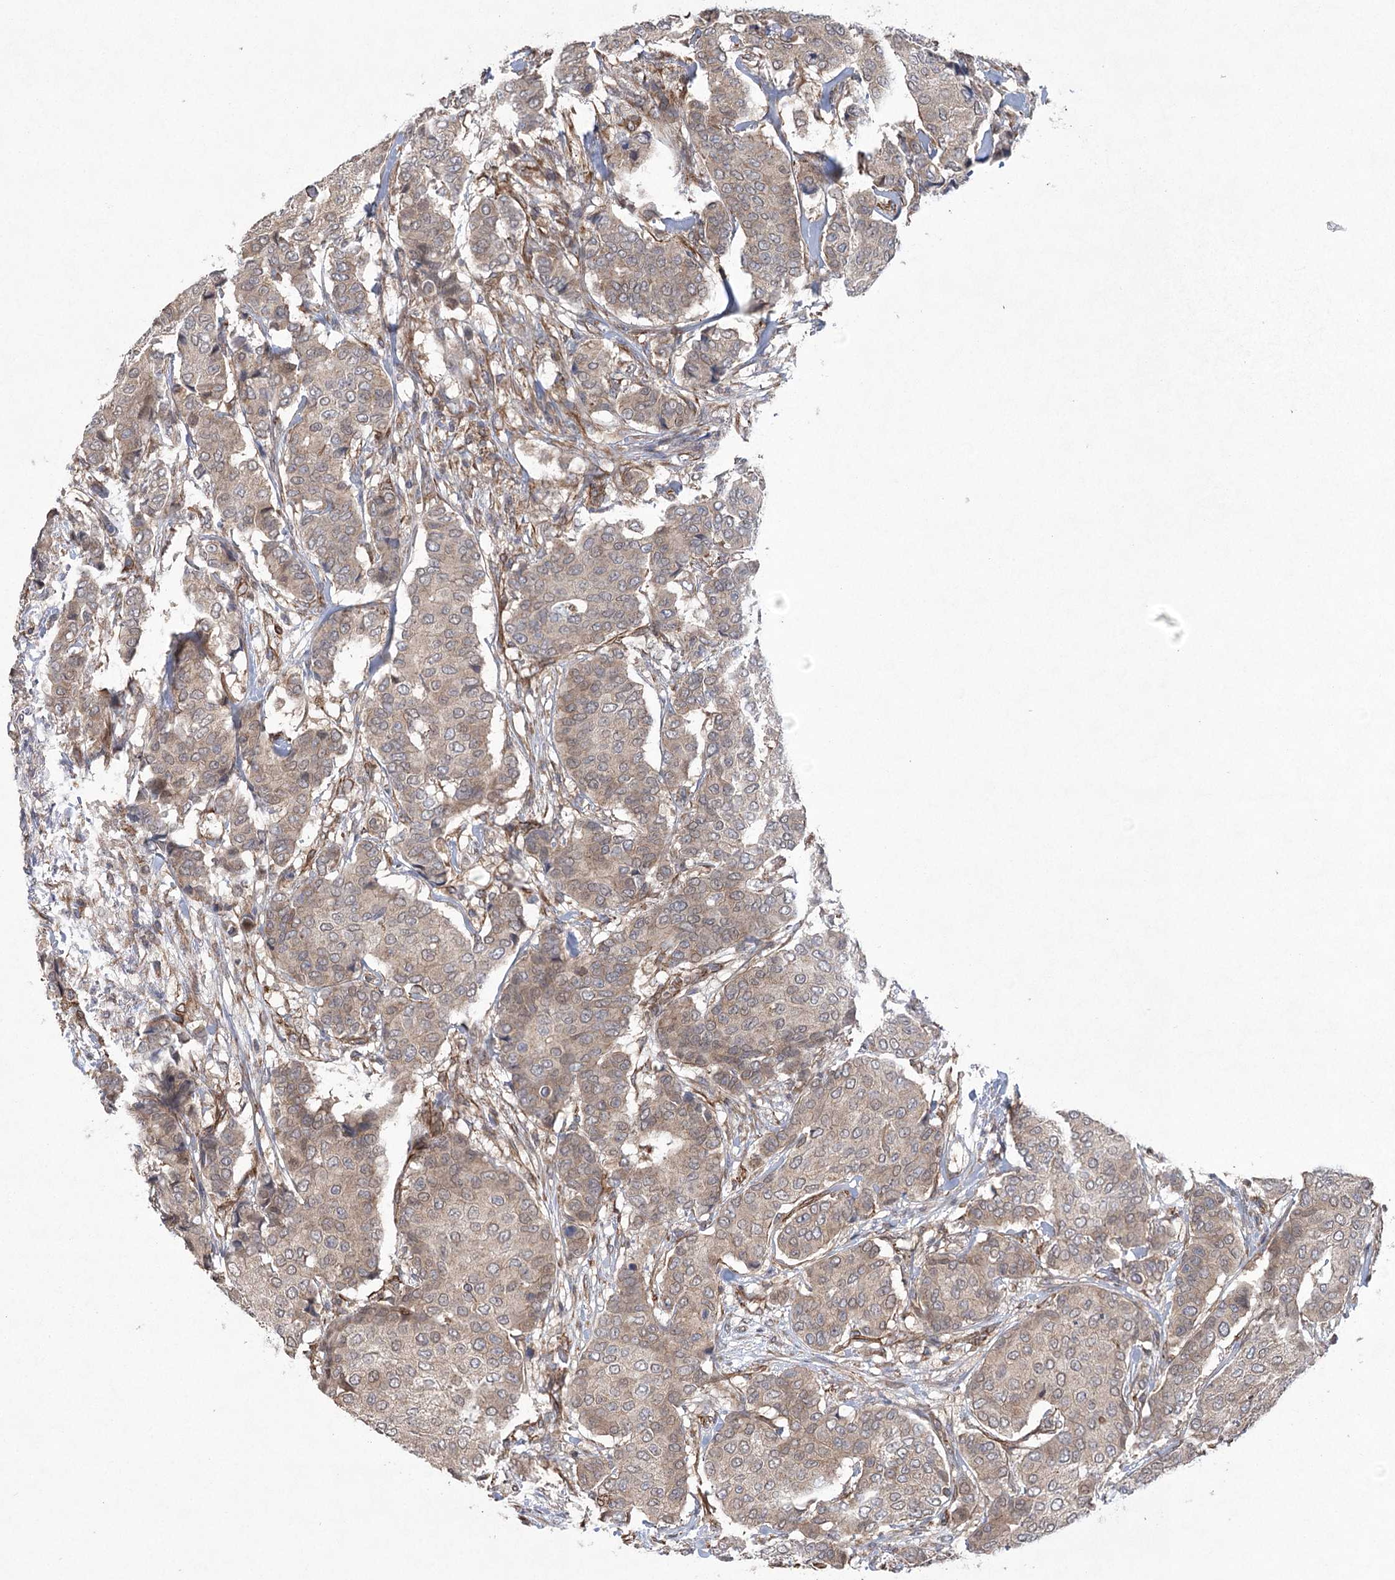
{"staining": {"intensity": "weak", "quantity": ">75%", "location": "cytoplasmic/membranous"}, "tissue": "breast cancer", "cell_type": "Tumor cells", "image_type": "cancer", "snomed": [{"axis": "morphology", "description": "Duct carcinoma"}, {"axis": "topography", "description": "Breast"}], "caption": "An immunohistochemistry (IHC) photomicrograph of tumor tissue is shown. Protein staining in brown shows weak cytoplasmic/membranous positivity in breast cancer within tumor cells.", "gene": "RWDD4", "patient": {"sex": "female", "age": 75}}